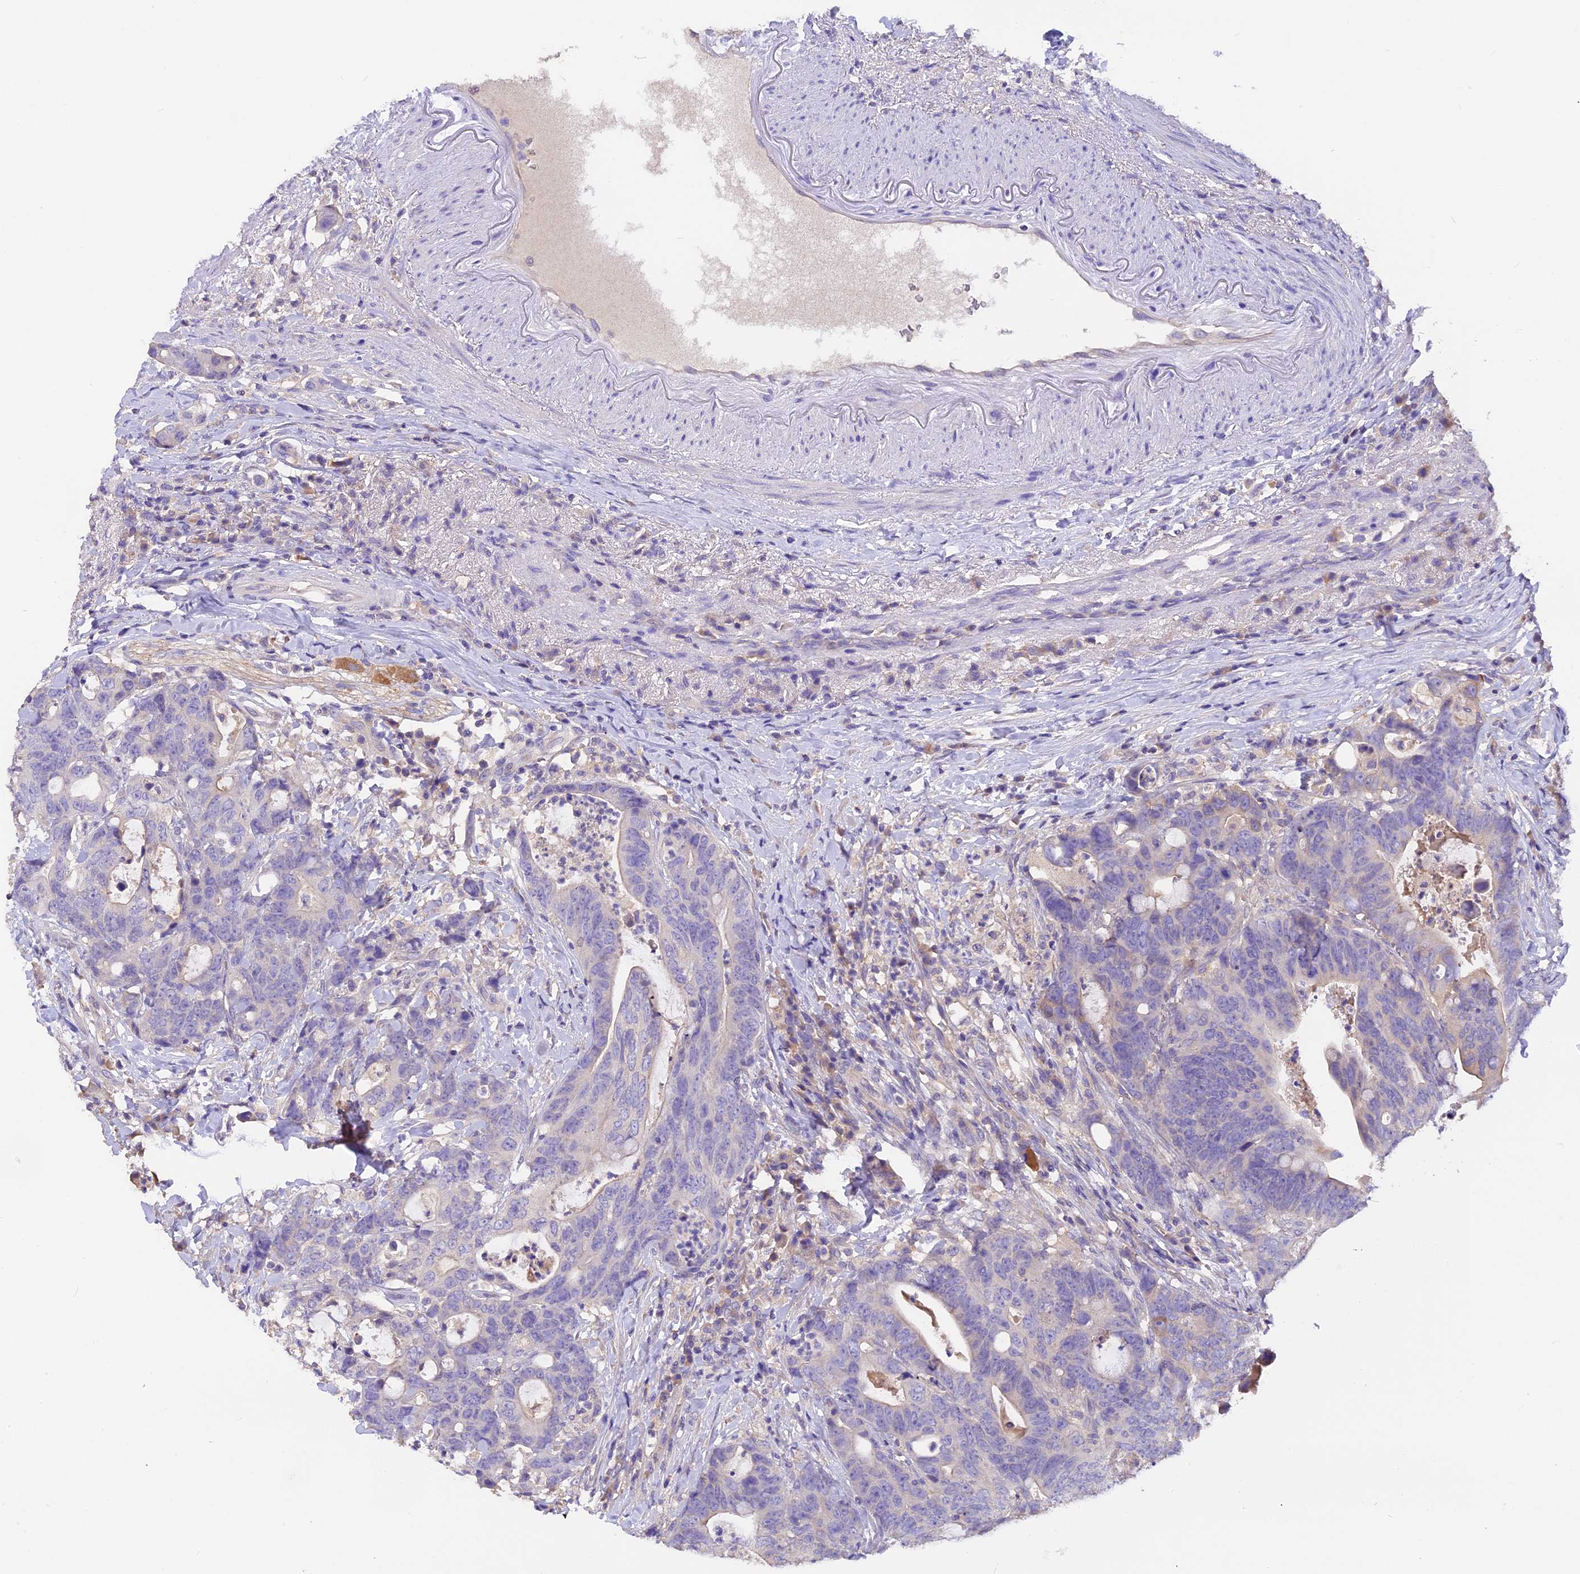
{"staining": {"intensity": "negative", "quantity": "none", "location": "none"}, "tissue": "colorectal cancer", "cell_type": "Tumor cells", "image_type": "cancer", "snomed": [{"axis": "morphology", "description": "Adenocarcinoma, NOS"}, {"axis": "topography", "description": "Colon"}], "caption": "This is an immunohistochemistry (IHC) histopathology image of colorectal adenocarcinoma. There is no expression in tumor cells.", "gene": "AP3B2", "patient": {"sex": "female", "age": 82}}